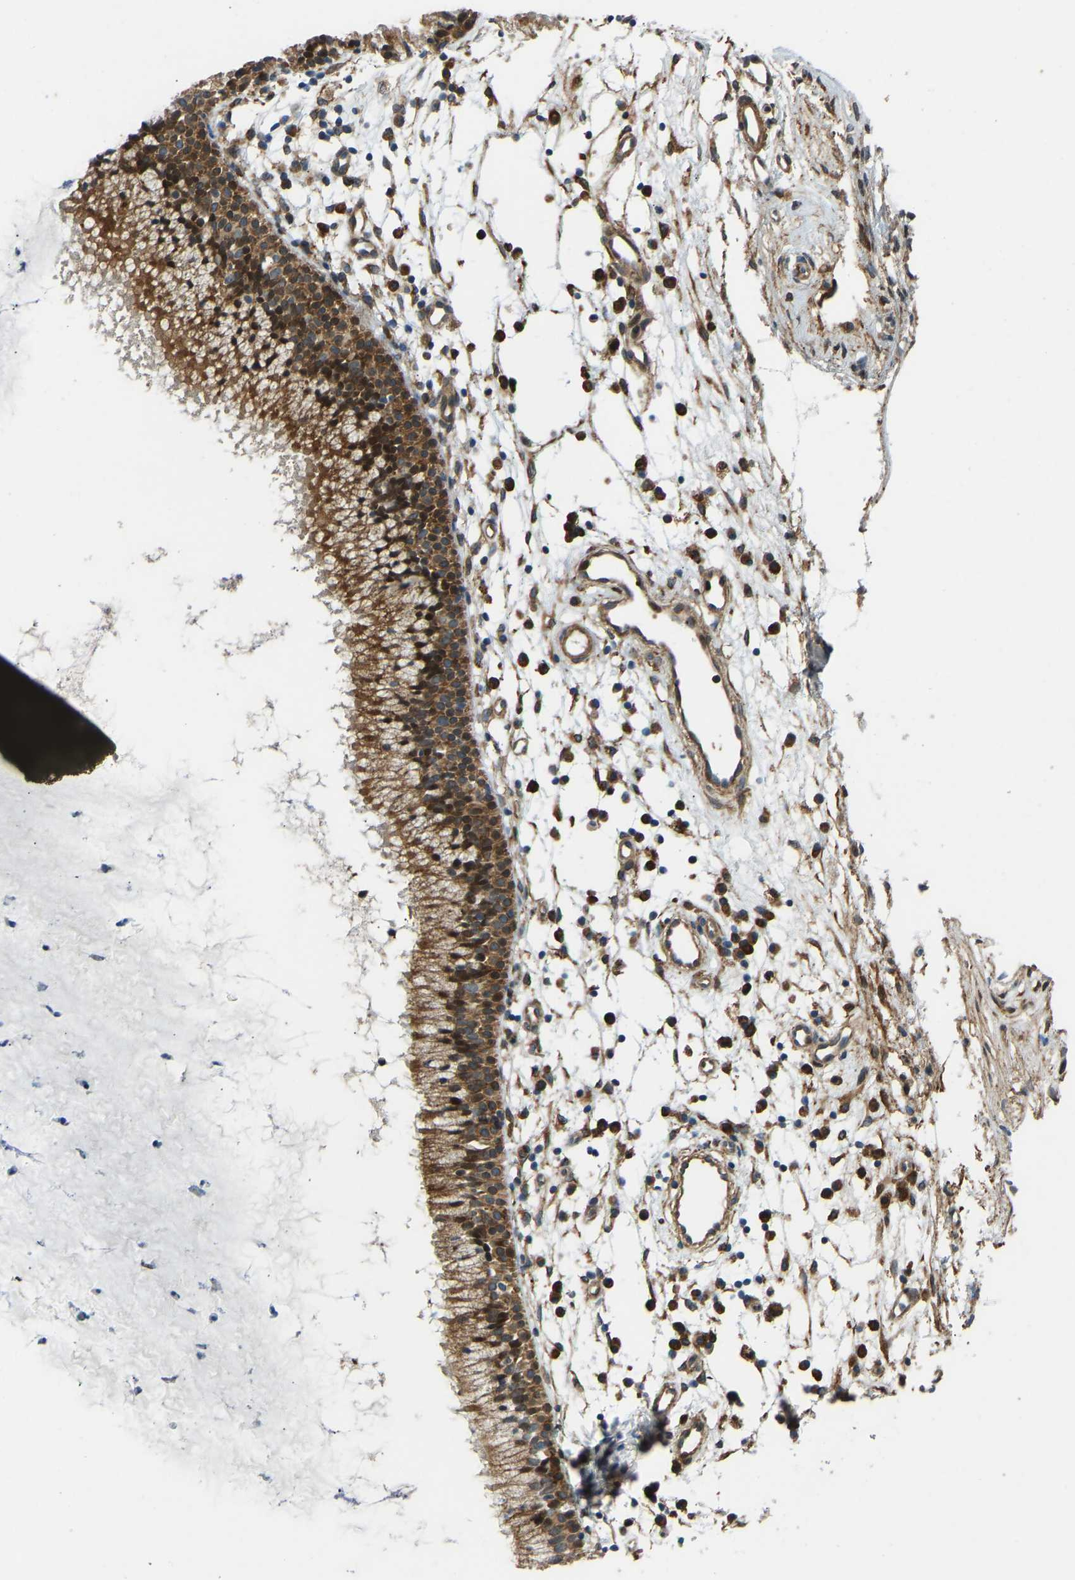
{"staining": {"intensity": "strong", "quantity": ">75%", "location": "cytoplasmic/membranous"}, "tissue": "nasopharynx", "cell_type": "Respiratory epithelial cells", "image_type": "normal", "snomed": [{"axis": "morphology", "description": "Normal tissue, NOS"}, {"axis": "topography", "description": "Nasopharynx"}], "caption": "Protein staining of unremarkable nasopharynx demonstrates strong cytoplasmic/membranous positivity in approximately >75% of respiratory epithelial cells.", "gene": "OS9", "patient": {"sex": "male", "age": 21}}